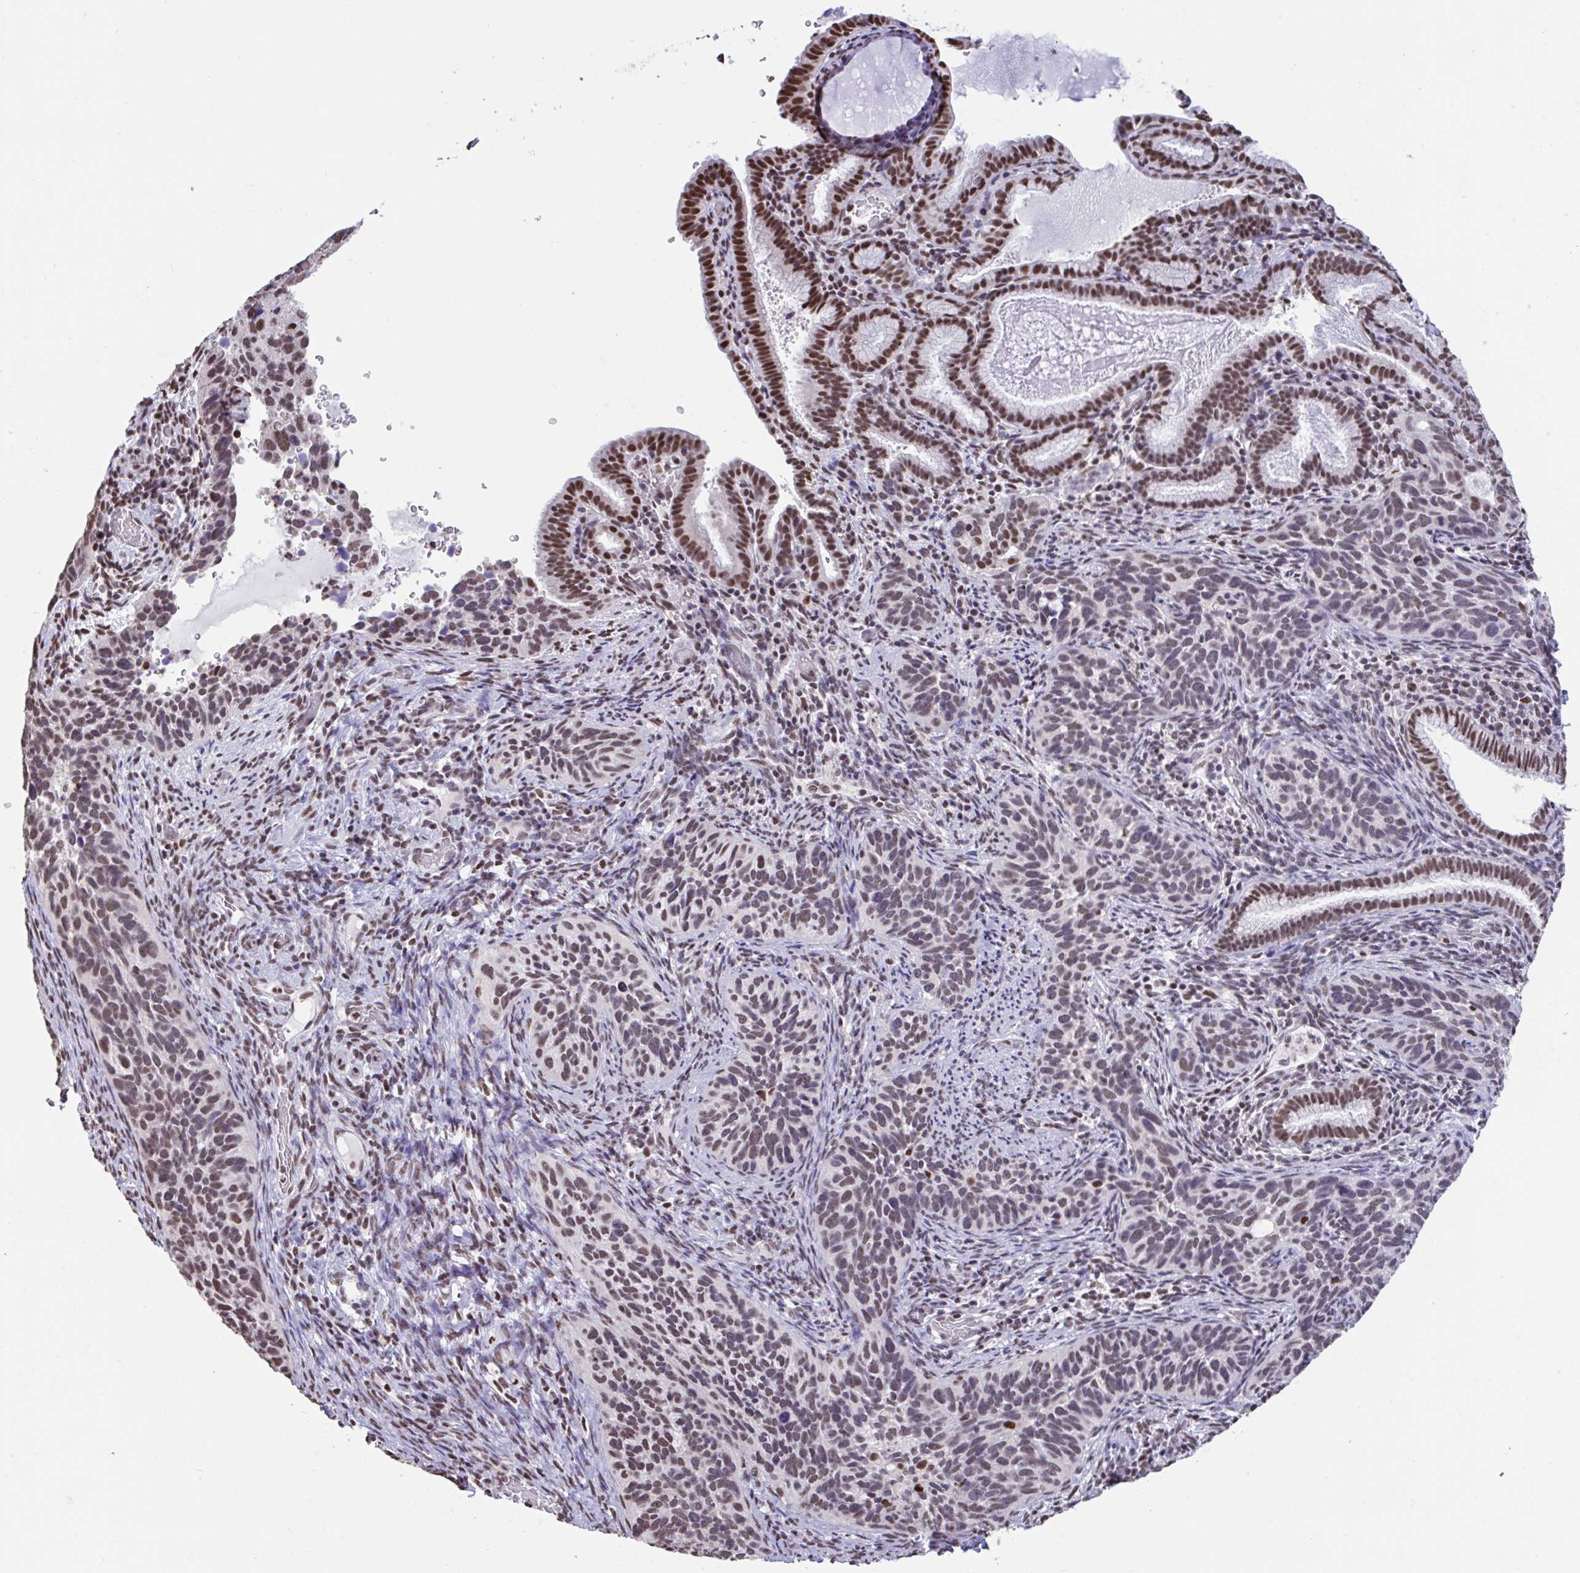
{"staining": {"intensity": "moderate", "quantity": "25%-75%", "location": "nuclear"}, "tissue": "cervical cancer", "cell_type": "Tumor cells", "image_type": "cancer", "snomed": [{"axis": "morphology", "description": "Squamous cell carcinoma, NOS"}, {"axis": "topography", "description": "Cervix"}], "caption": "Immunohistochemical staining of cervical squamous cell carcinoma displays moderate nuclear protein staining in about 25%-75% of tumor cells.", "gene": "HNRNPDL", "patient": {"sex": "female", "age": 51}}